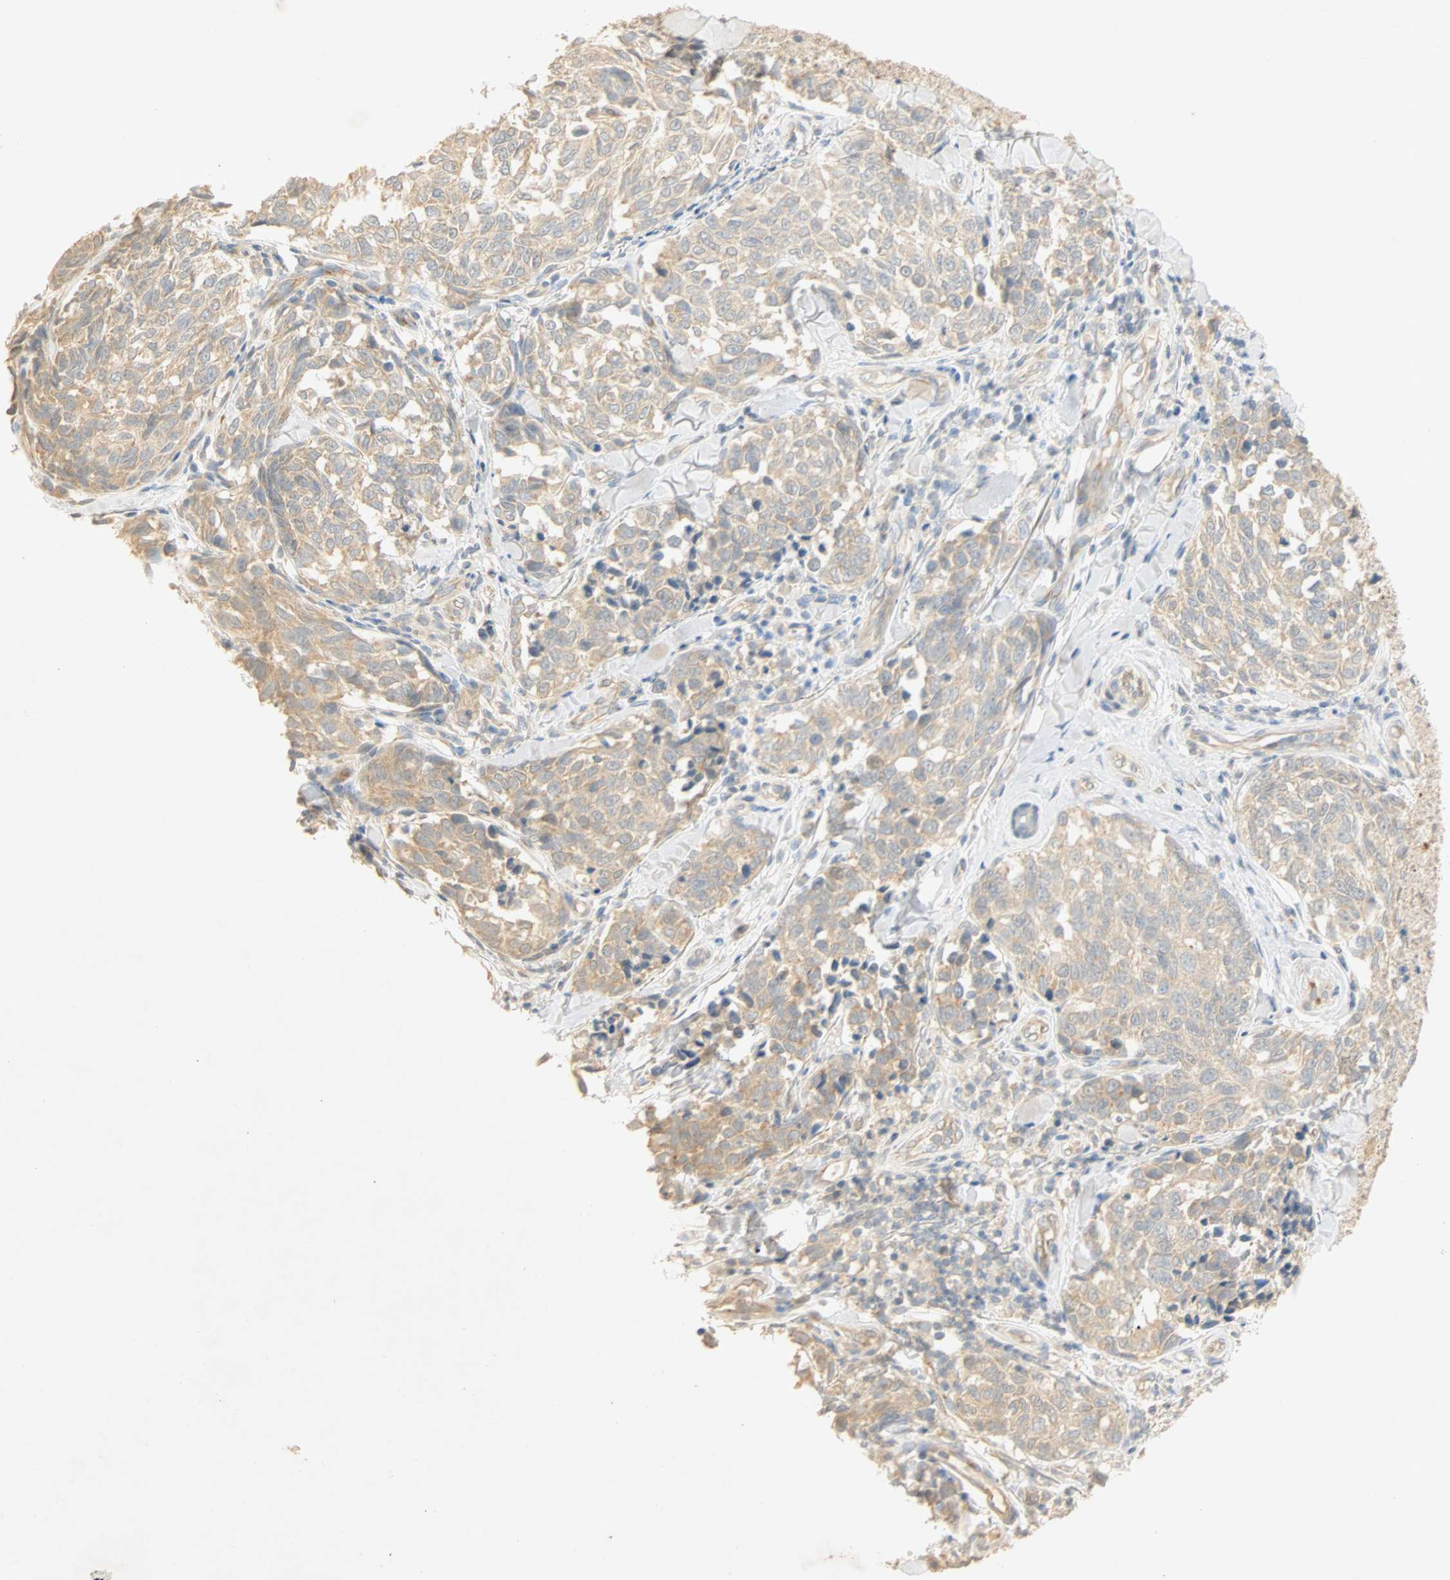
{"staining": {"intensity": "weak", "quantity": ">75%", "location": "cytoplasmic/membranous"}, "tissue": "melanoma", "cell_type": "Tumor cells", "image_type": "cancer", "snomed": [{"axis": "morphology", "description": "Malignant melanoma, NOS"}, {"axis": "topography", "description": "Skin"}], "caption": "About >75% of tumor cells in human malignant melanoma reveal weak cytoplasmic/membranous protein positivity as visualized by brown immunohistochemical staining.", "gene": "SELENBP1", "patient": {"sex": "female", "age": 64}}